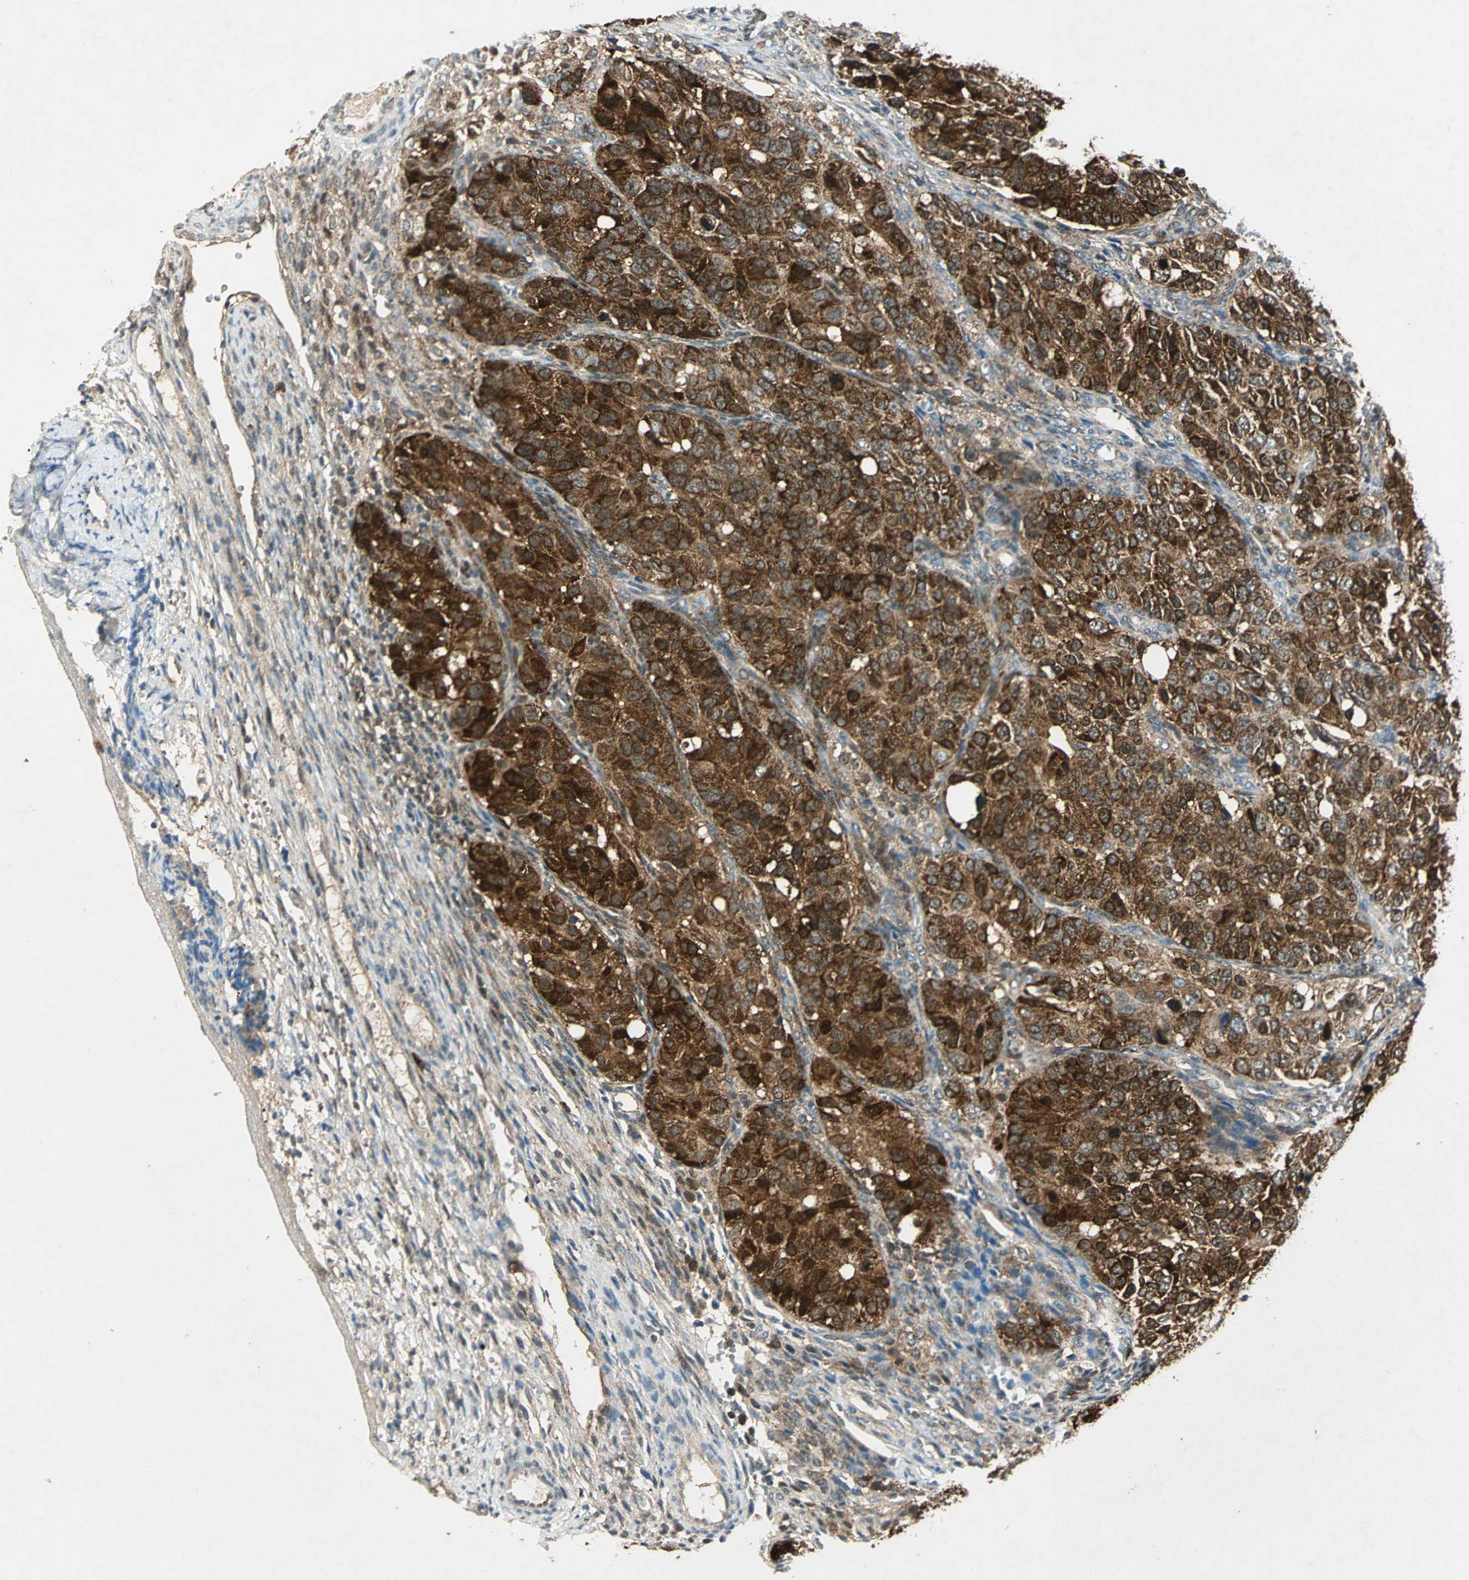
{"staining": {"intensity": "strong", "quantity": ">75%", "location": "cytoplasmic/membranous,nuclear"}, "tissue": "ovarian cancer", "cell_type": "Tumor cells", "image_type": "cancer", "snomed": [{"axis": "morphology", "description": "Carcinoma, endometroid"}, {"axis": "topography", "description": "Ovary"}], "caption": "Immunohistochemistry (DAB) staining of human ovarian cancer (endometroid carcinoma) displays strong cytoplasmic/membranous and nuclear protein expression in approximately >75% of tumor cells.", "gene": "AHSA1", "patient": {"sex": "female", "age": 51}}